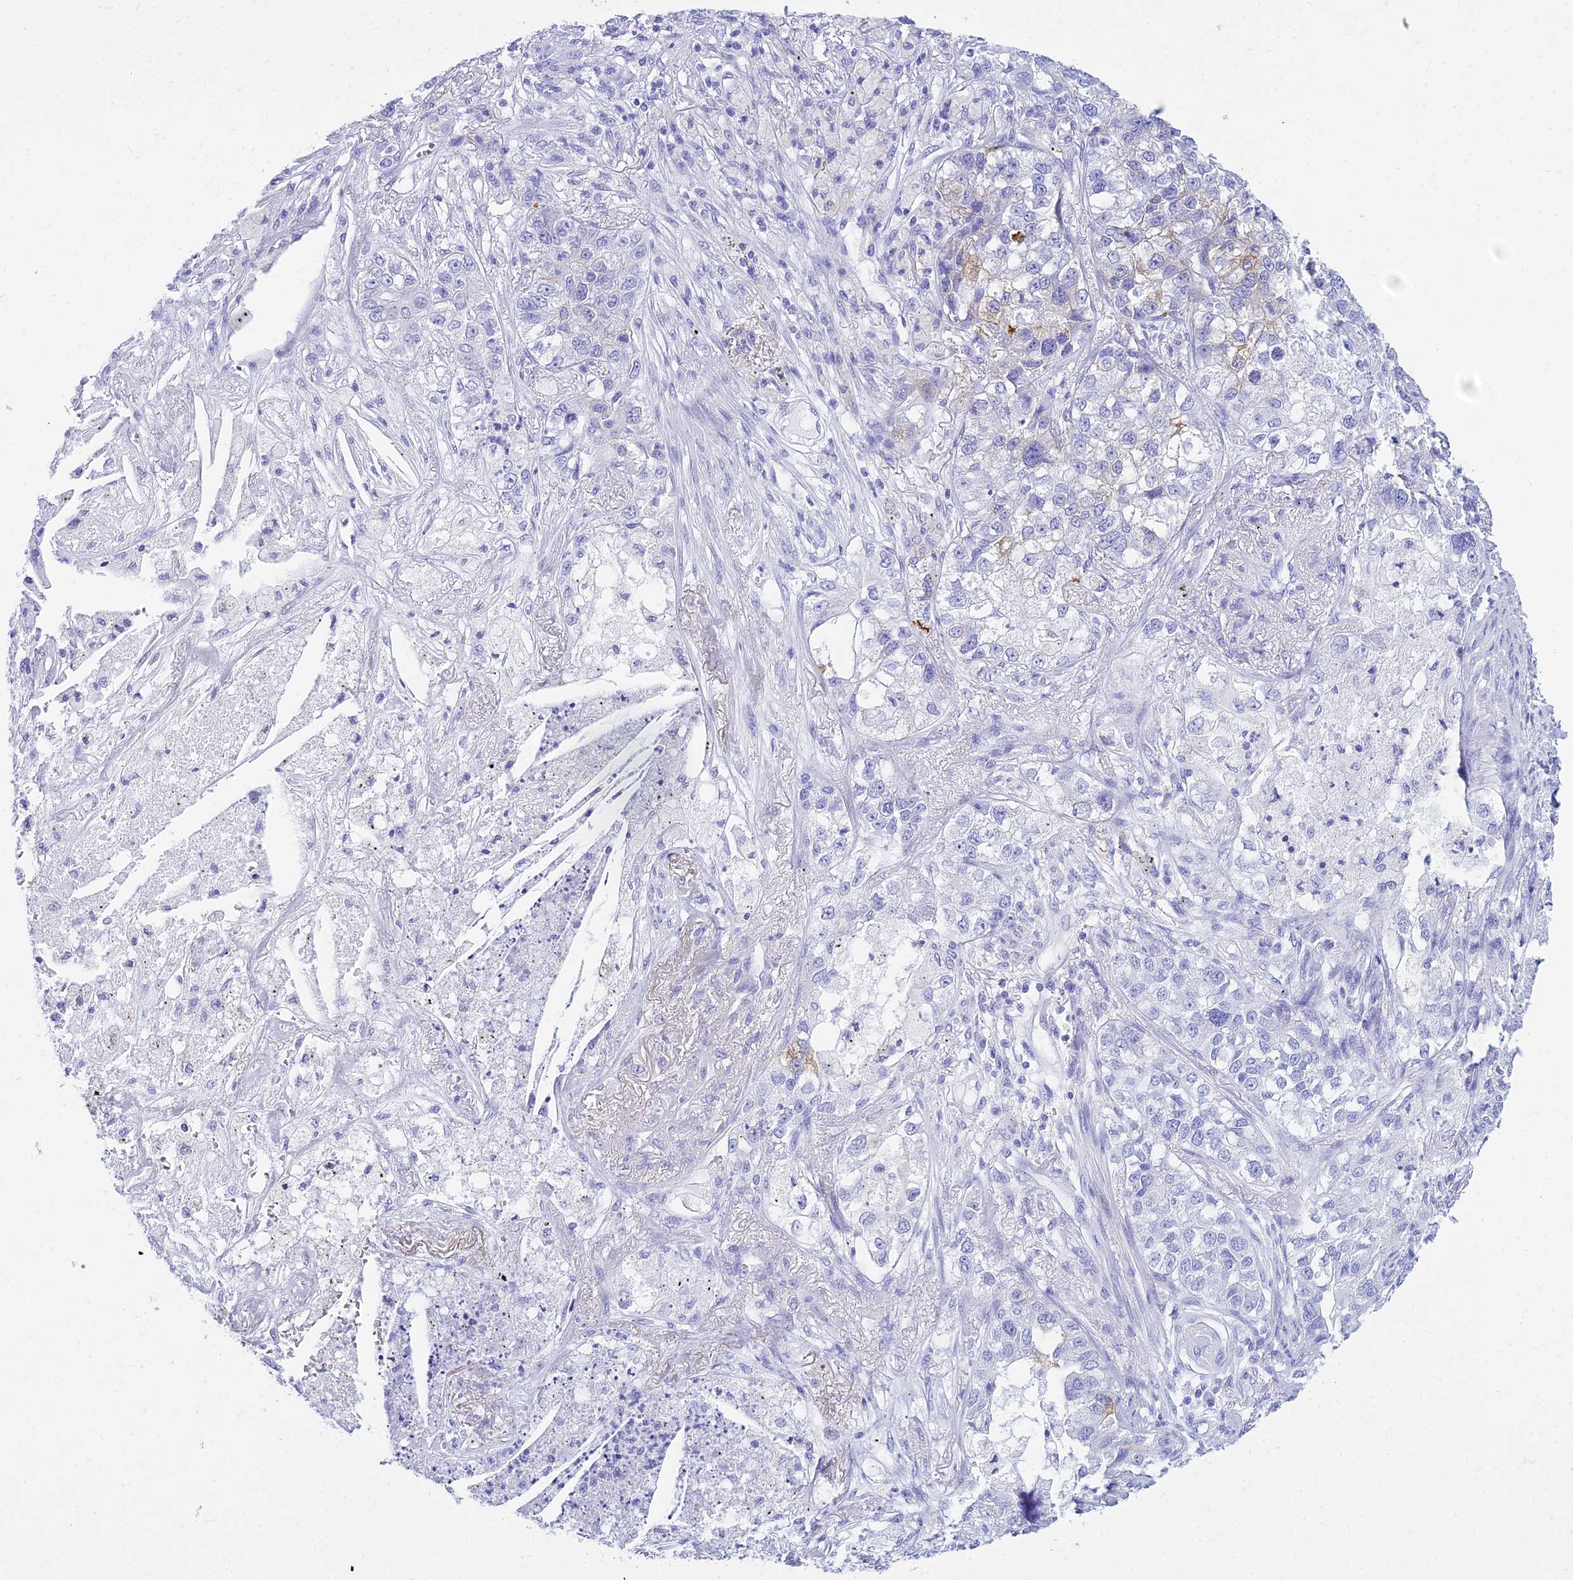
{"staining": {"intensity": "negative", "quantity": "none", "location": "none"}, "tissue": "lung cancer", "cell_type": "Tumor cells", "image_type": "cancer", "snomed": [{"axis": "morphology", "description": "Adenocarcinoma, NOS"}, {"axis": "topography", "description": "Lung"}], "caption": "Image shows no protein expression in tumor cells of adenocarcinoma (lung) tissue. (Stains: DAB (3,3'-diaminobenzidine) IHC with hematoxylin counter stain, Microscopy: brightfield microscopy at high magnification).", "gene": "ZNF442", "patient": {"sex": "male", "age": 49}}